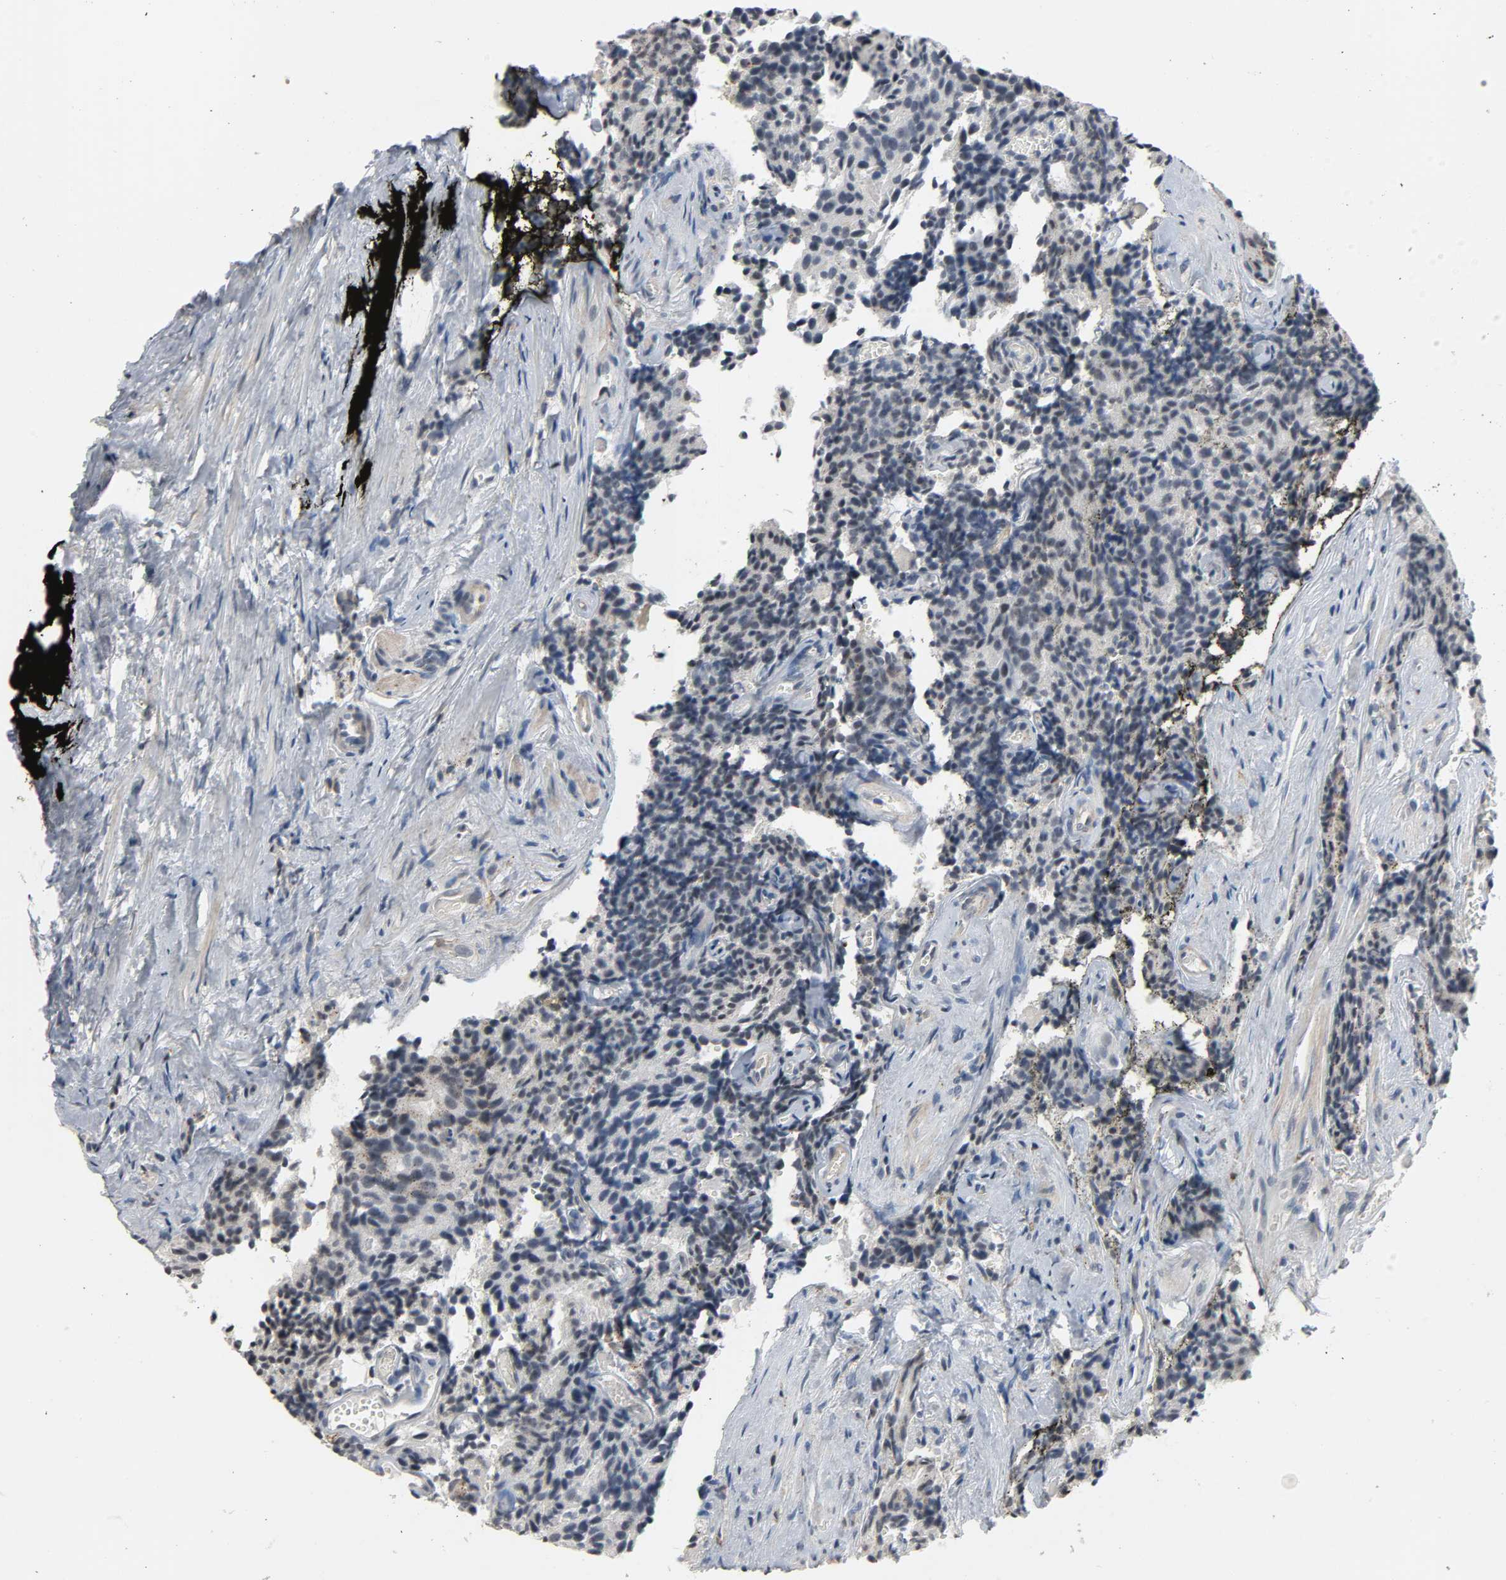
{"staining": {"intensity": "negative", "quantity": "none", "location": "none"}, "tissue": "prostate cancer", "cell_type": "Tumor cells", "image_type": "cancer", "snomed": [{"axis": "morphology", "description": "Adenocarcinoma, High grade"}, {"axis": "topography", "description": "Prostate"}], "caption": "Tumor cells are negative for protein expression in human prostate cancer (high-grade adenocarcinoma).", "gene": "CD4", "patient": {"sex": "male", "age": 58}}